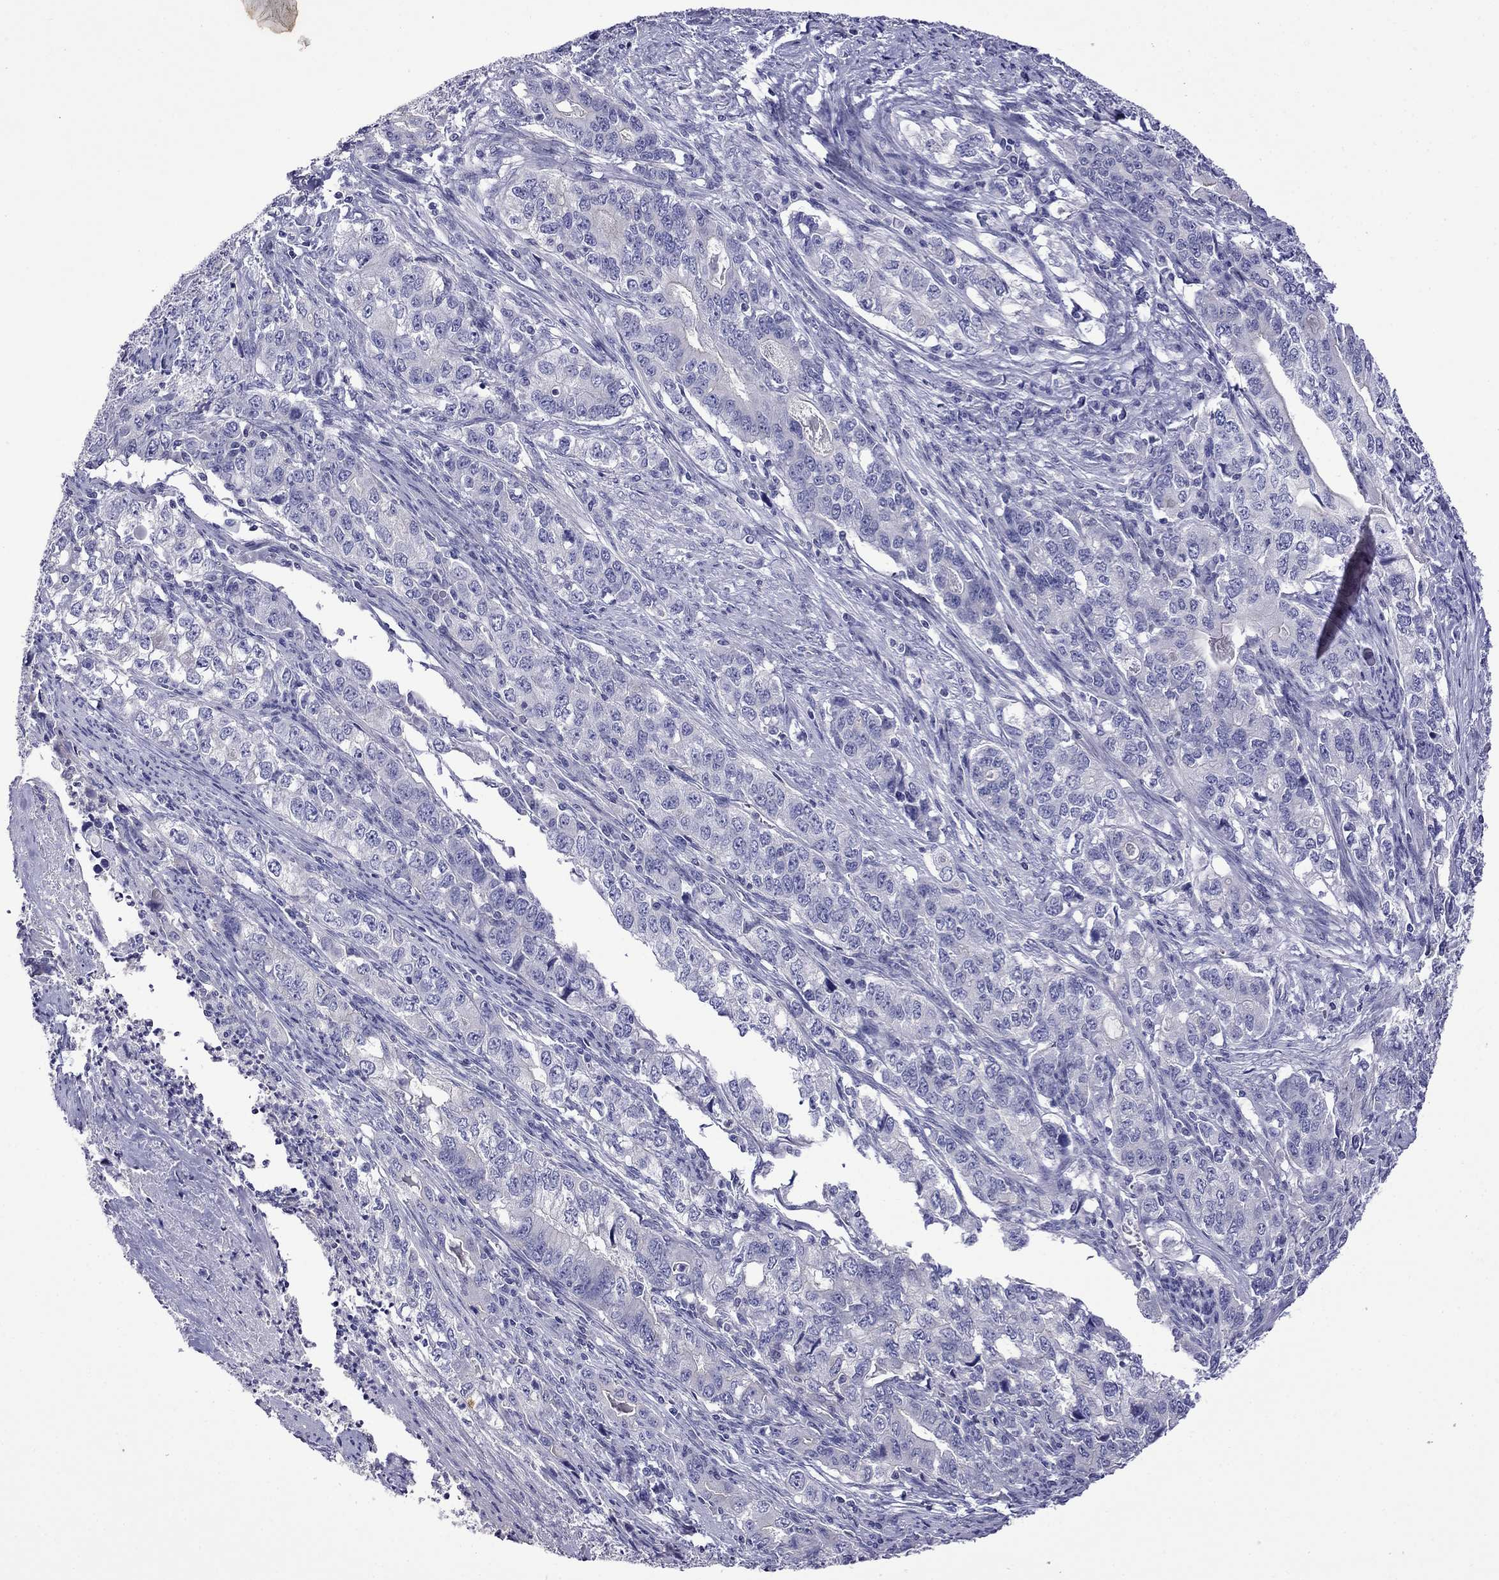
{"staining": {"intensity": "negative", "quantity": "none", "location": "none"}, "tissue": "stomach cancer", "cell_type": "Tumor cells", "image_type": "cancer", "snomed": [{"axis": "morphology", "description": "Adenocarcinoma, NOS"}, {"axis": "topography", "description": "Stomach, lower"}], "caption": "Tumor cells are negative for protein expression in human stomach cancer.", "gene": "STAR", "patient": {"sex": "female", "age": 72}}